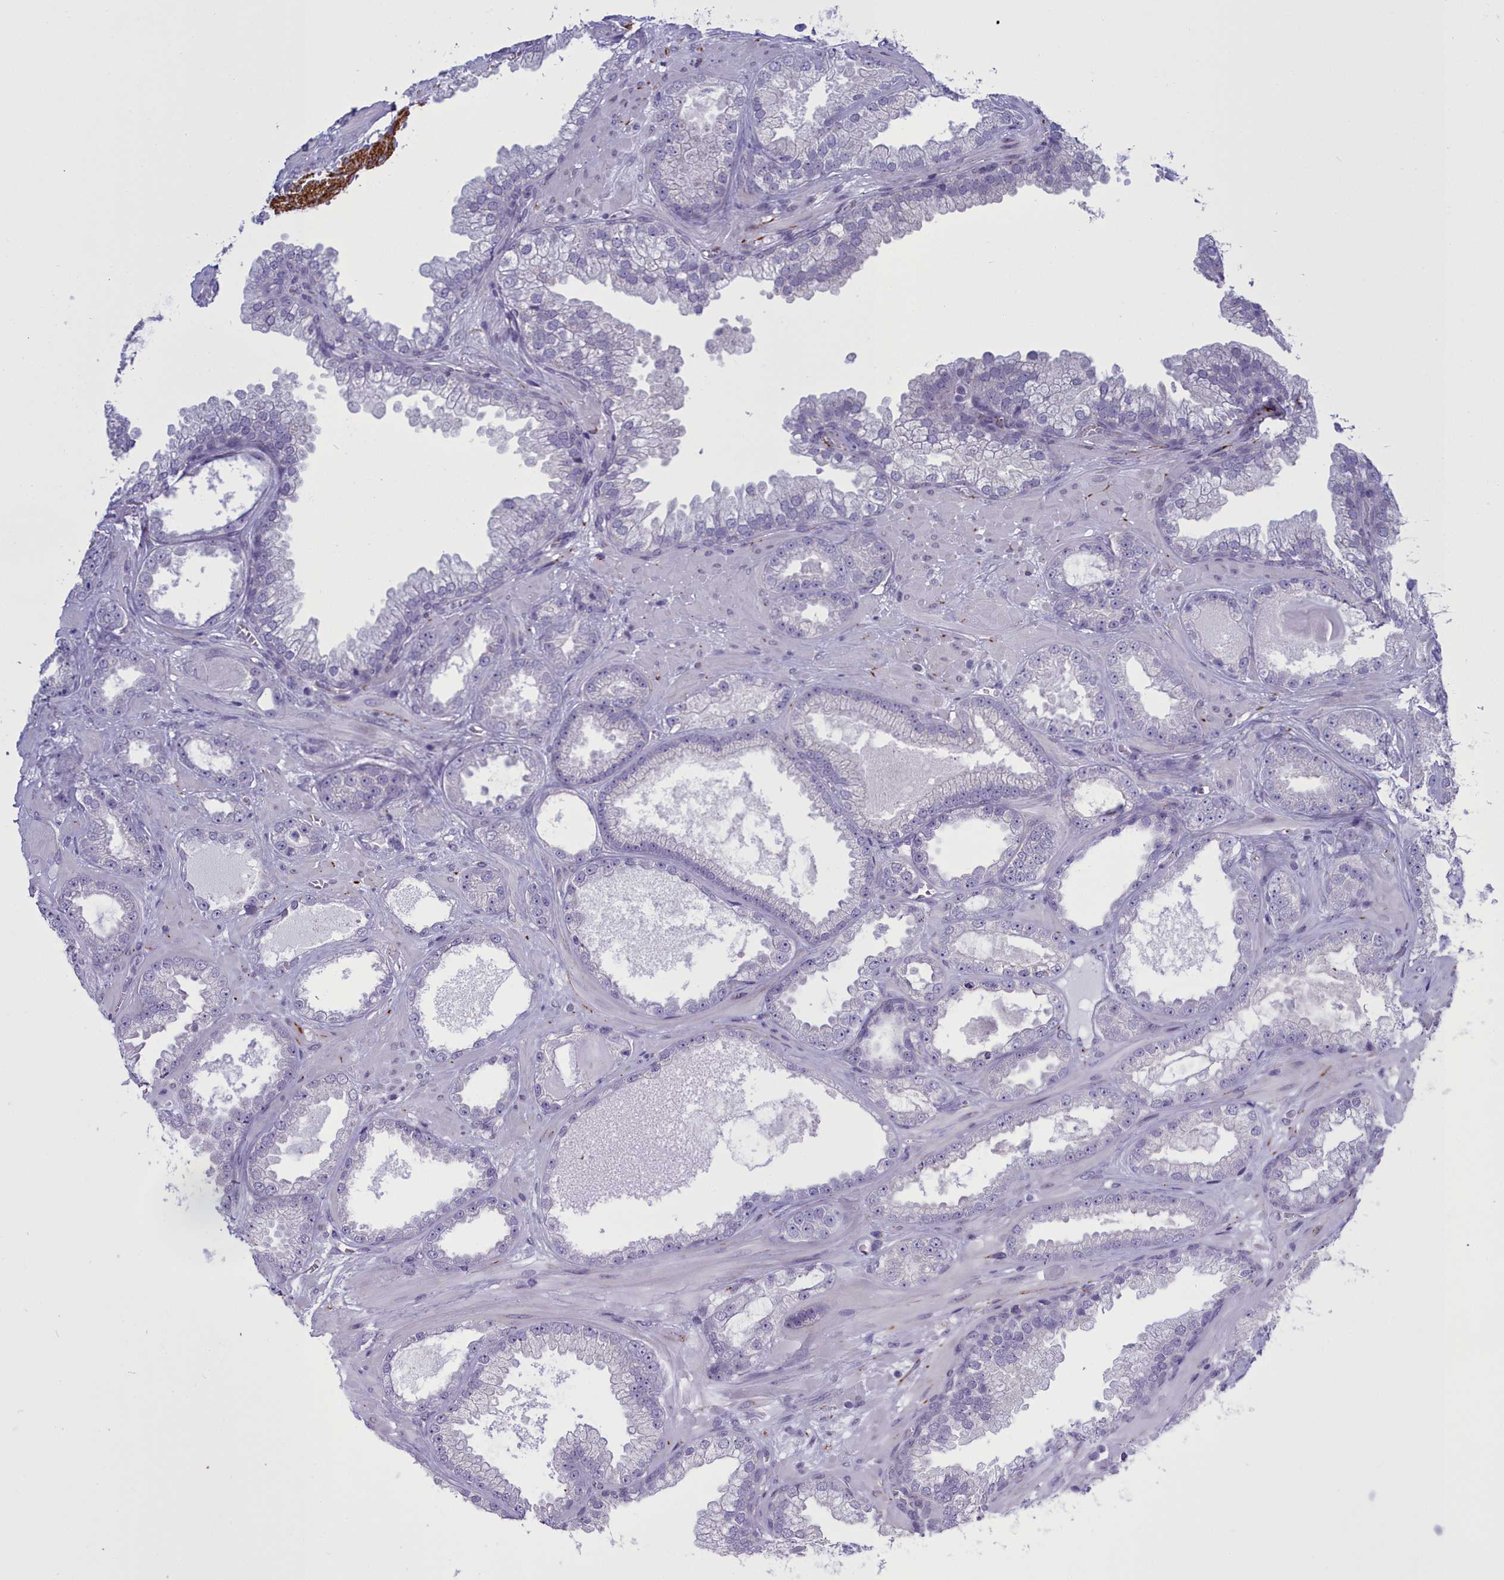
{"staining": {"intensity": "negative", "quantity": "none", "location": "none"}, "tissue": "prostate cancer", "cell_type": "Tumor cells", "image_type": "cancer", "snomed": [{"axis": "morphology", "description": "Adenocarcinoma, Low grade"}, {"axis": "topography", "description": "Prostate"}], "caption": "An image of human prostate cancer (adenocarcinoma (low-grade)) is negative for staining in tumor cells.", "gene": "MAP6", "patient": {"sex": "male", "age": 57}}